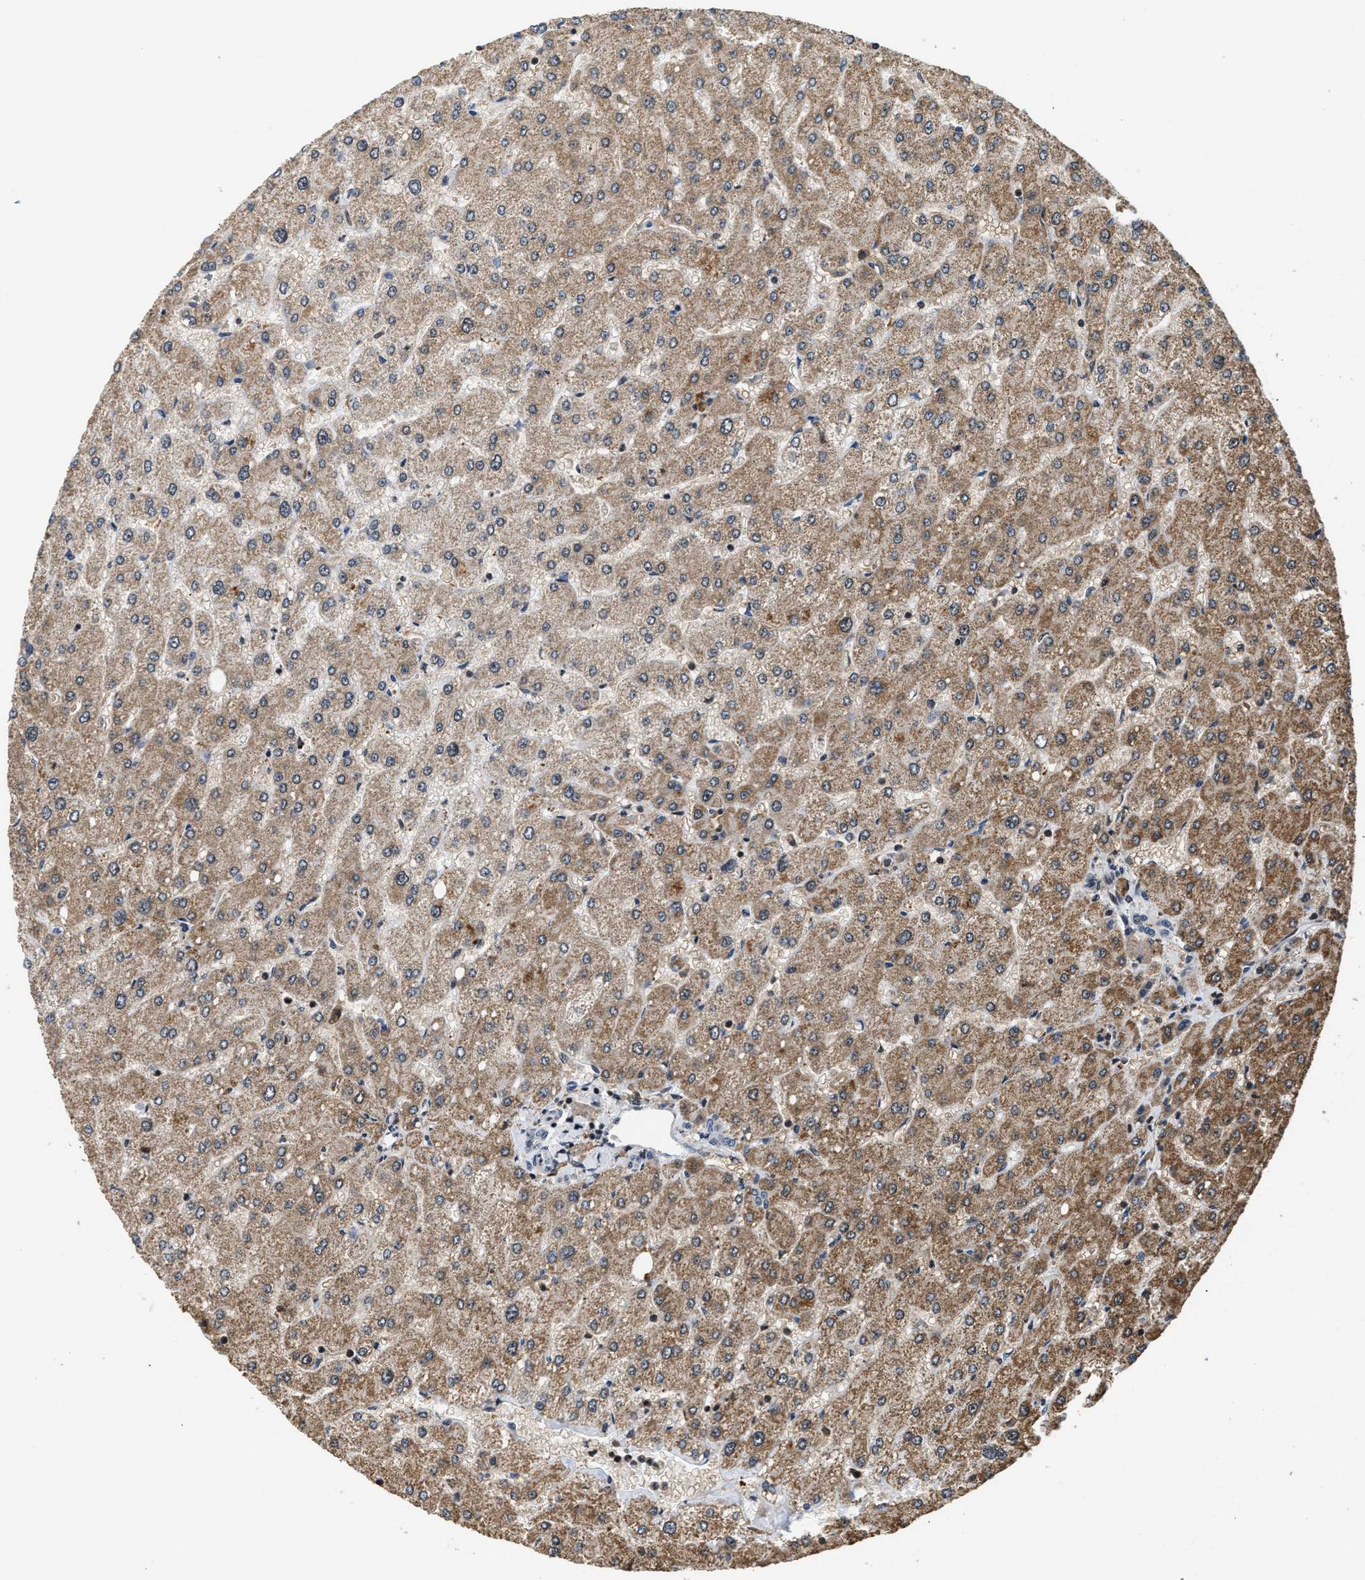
{"staining": {"intensity": "weak", "quantity": ">75%", "location": "nuclear"}, "tissue": "liver", "cell_type": "Cholangiocytes", "image_type": "normal", "snomed": [{"axis": "morphology", "description": "Normal tissue, NOS"}, {"axis": "topography", "description": "Liver"}], "caption": "High-magnification brightfield microscopy of unremarkable liver stained with DAB (3,3'-diaminobenzidine) (brown) and counterstained with hematoxylin (blue). cholangiocytes exhibit weak nuclear expression is seen in approximately>75% of cells.", "gene": "RAD21", "patient": {"sex": "male", "age": 55}}